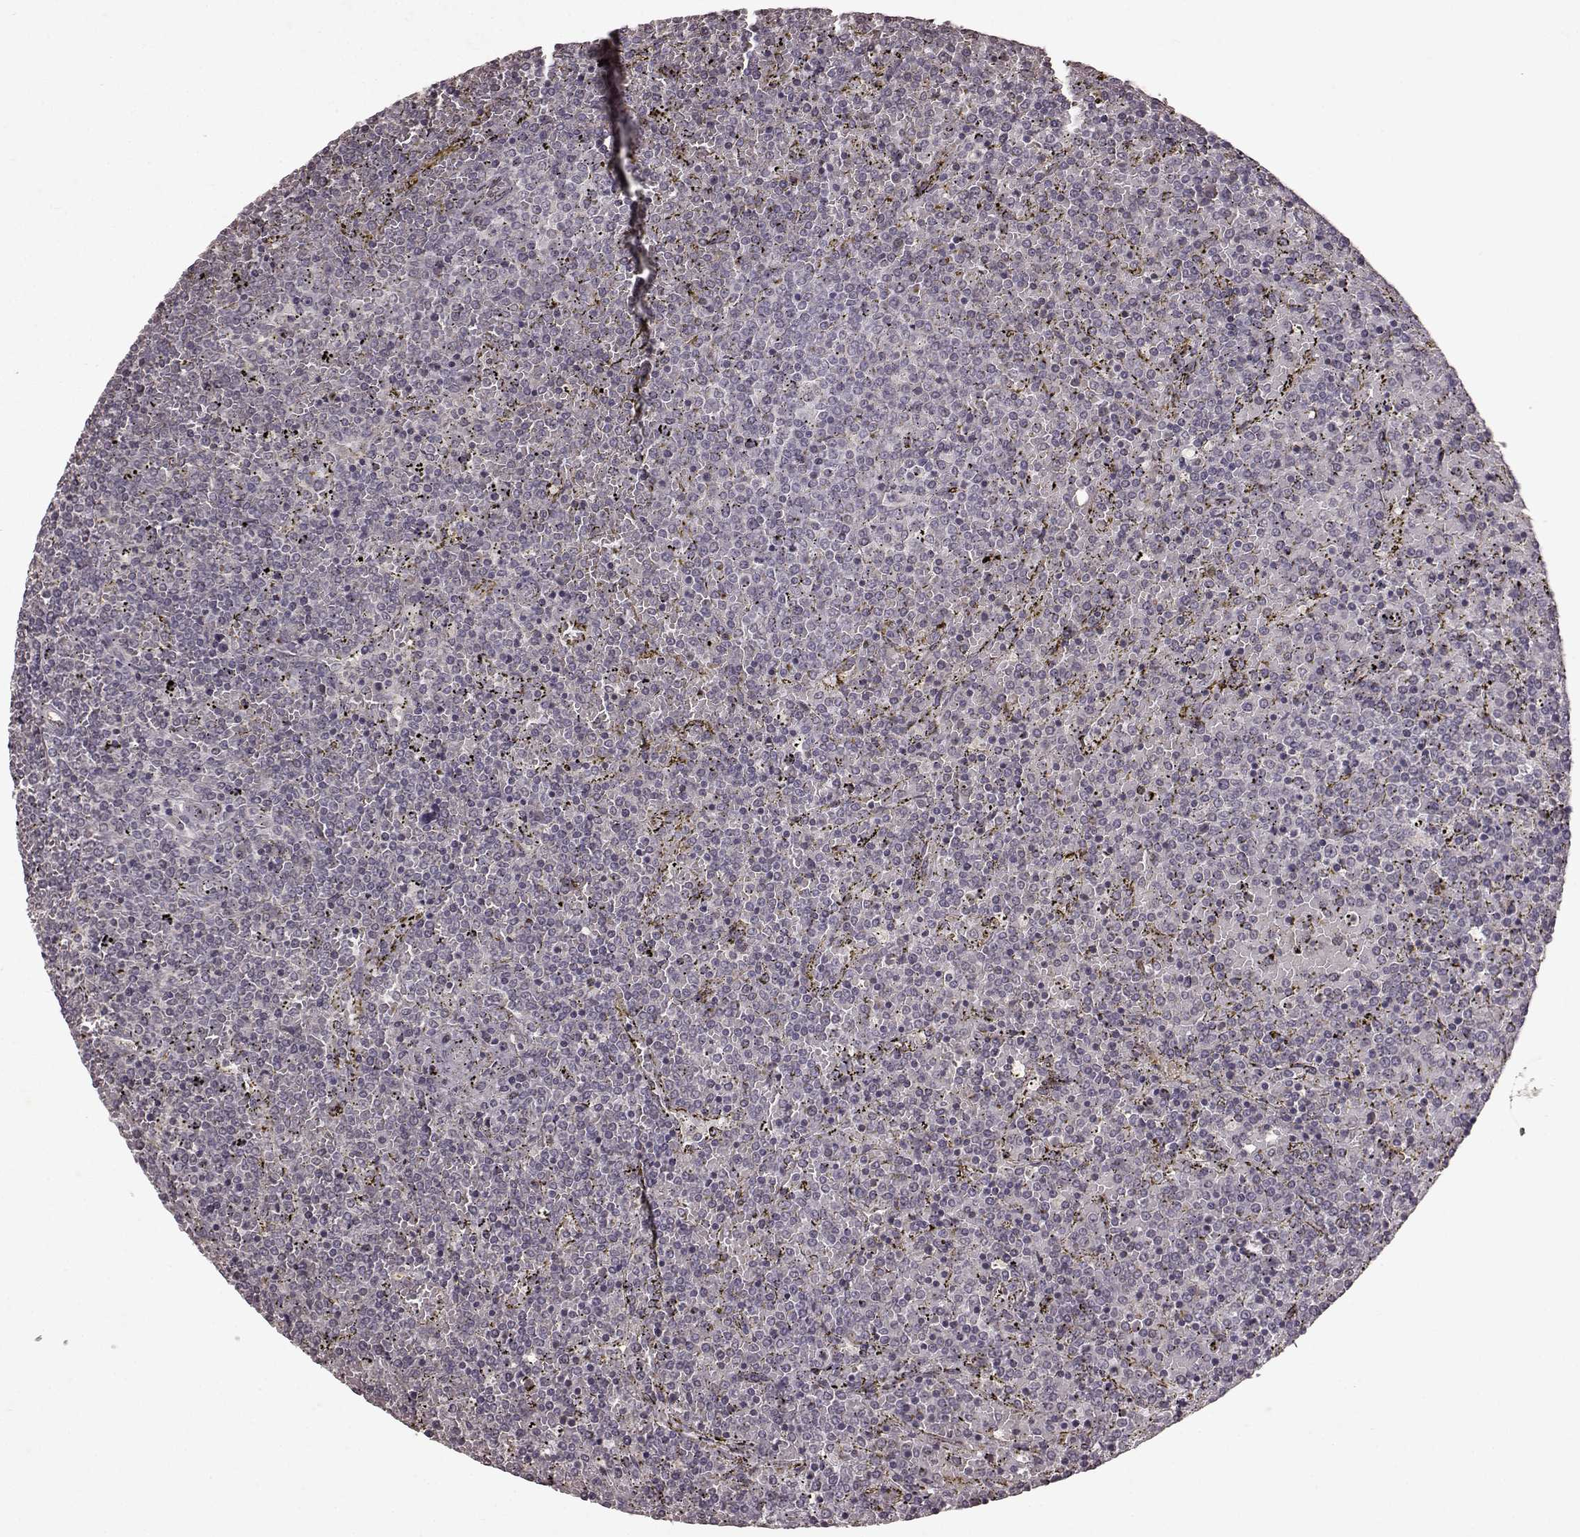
{"staining": {"intensity": "negative", "quantity": "none", "location": "none"}, "tissue": "lymphoma", "cell_type": "Tumor cells", "image_type": "cancer", "snomed": [{"axis": "morphology", "description": "Malignant lymphoma, non-Hodgkin's type, Low grade"}, {"axis": "topography", "description": "Spleen"}], "caption": "Photomicrograph shows no protein expression in tumor cells of low-grade malignant lymphoma, non-Hodgkin's type tissue.", "gene": "LHB", "patient": {"sex": "female", "age": 77}}